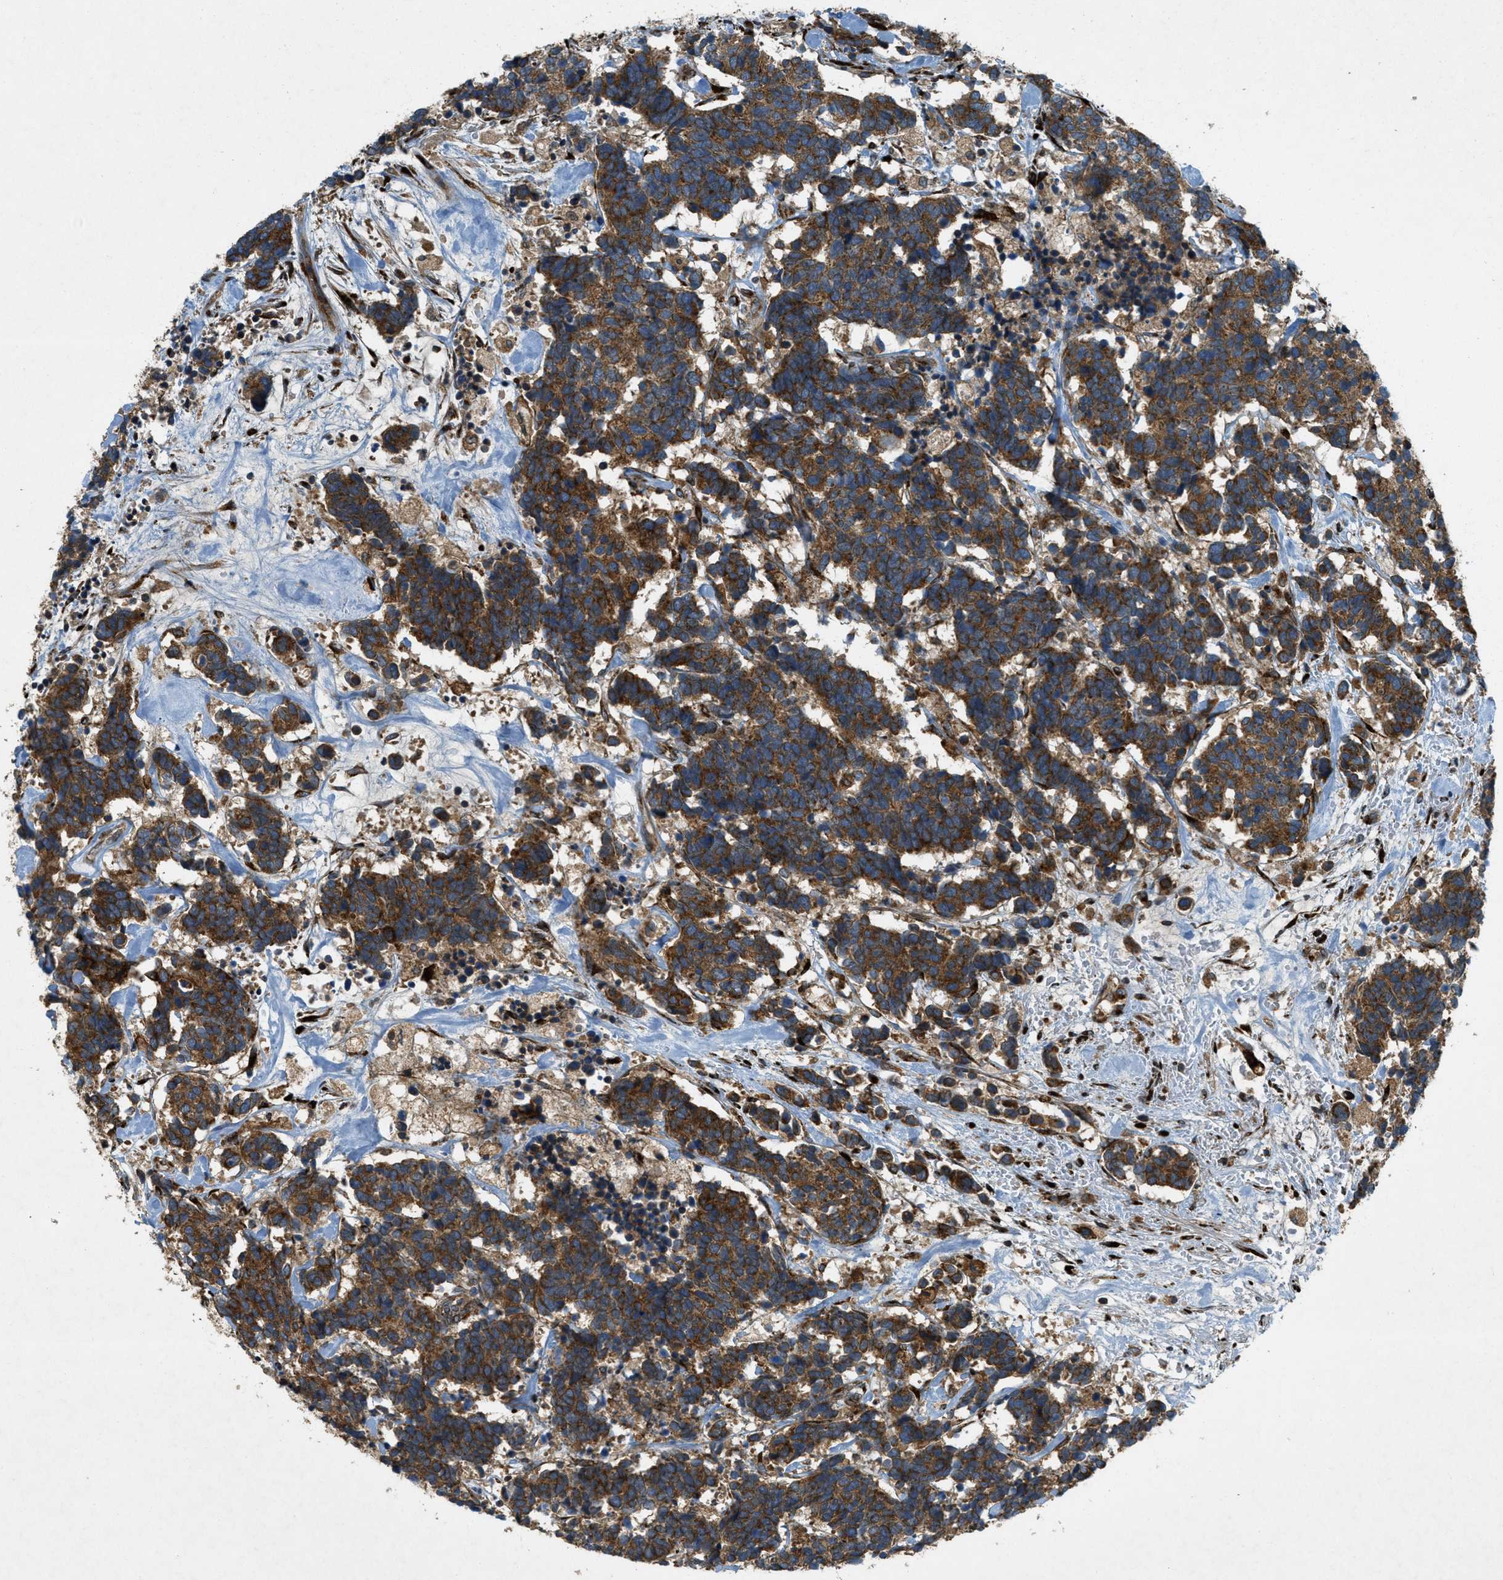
{"staining": {"intensity": "moderate", "quantity": ">75%", "location": "cytoplasmic/membranous"}, "tissue": "carcinoid", "cell_type": "Tumor cells", "image_type": "cancer", "snomed": [{"axis": "morphology", "description": "Carcinoma, NOS"}, {"axis": "morphology", "description": "Carcinoid, malignant, NOS"}, {"axis": "topography", "description": "Urinary bladder"}], "caption": "Moderate cytoplasmic/membranous protein positivity is appreciated in about >75% of tumor cells in carcinoid.", "gene": "PCDH18", "patient": {"sex": "male", "age": 57}}